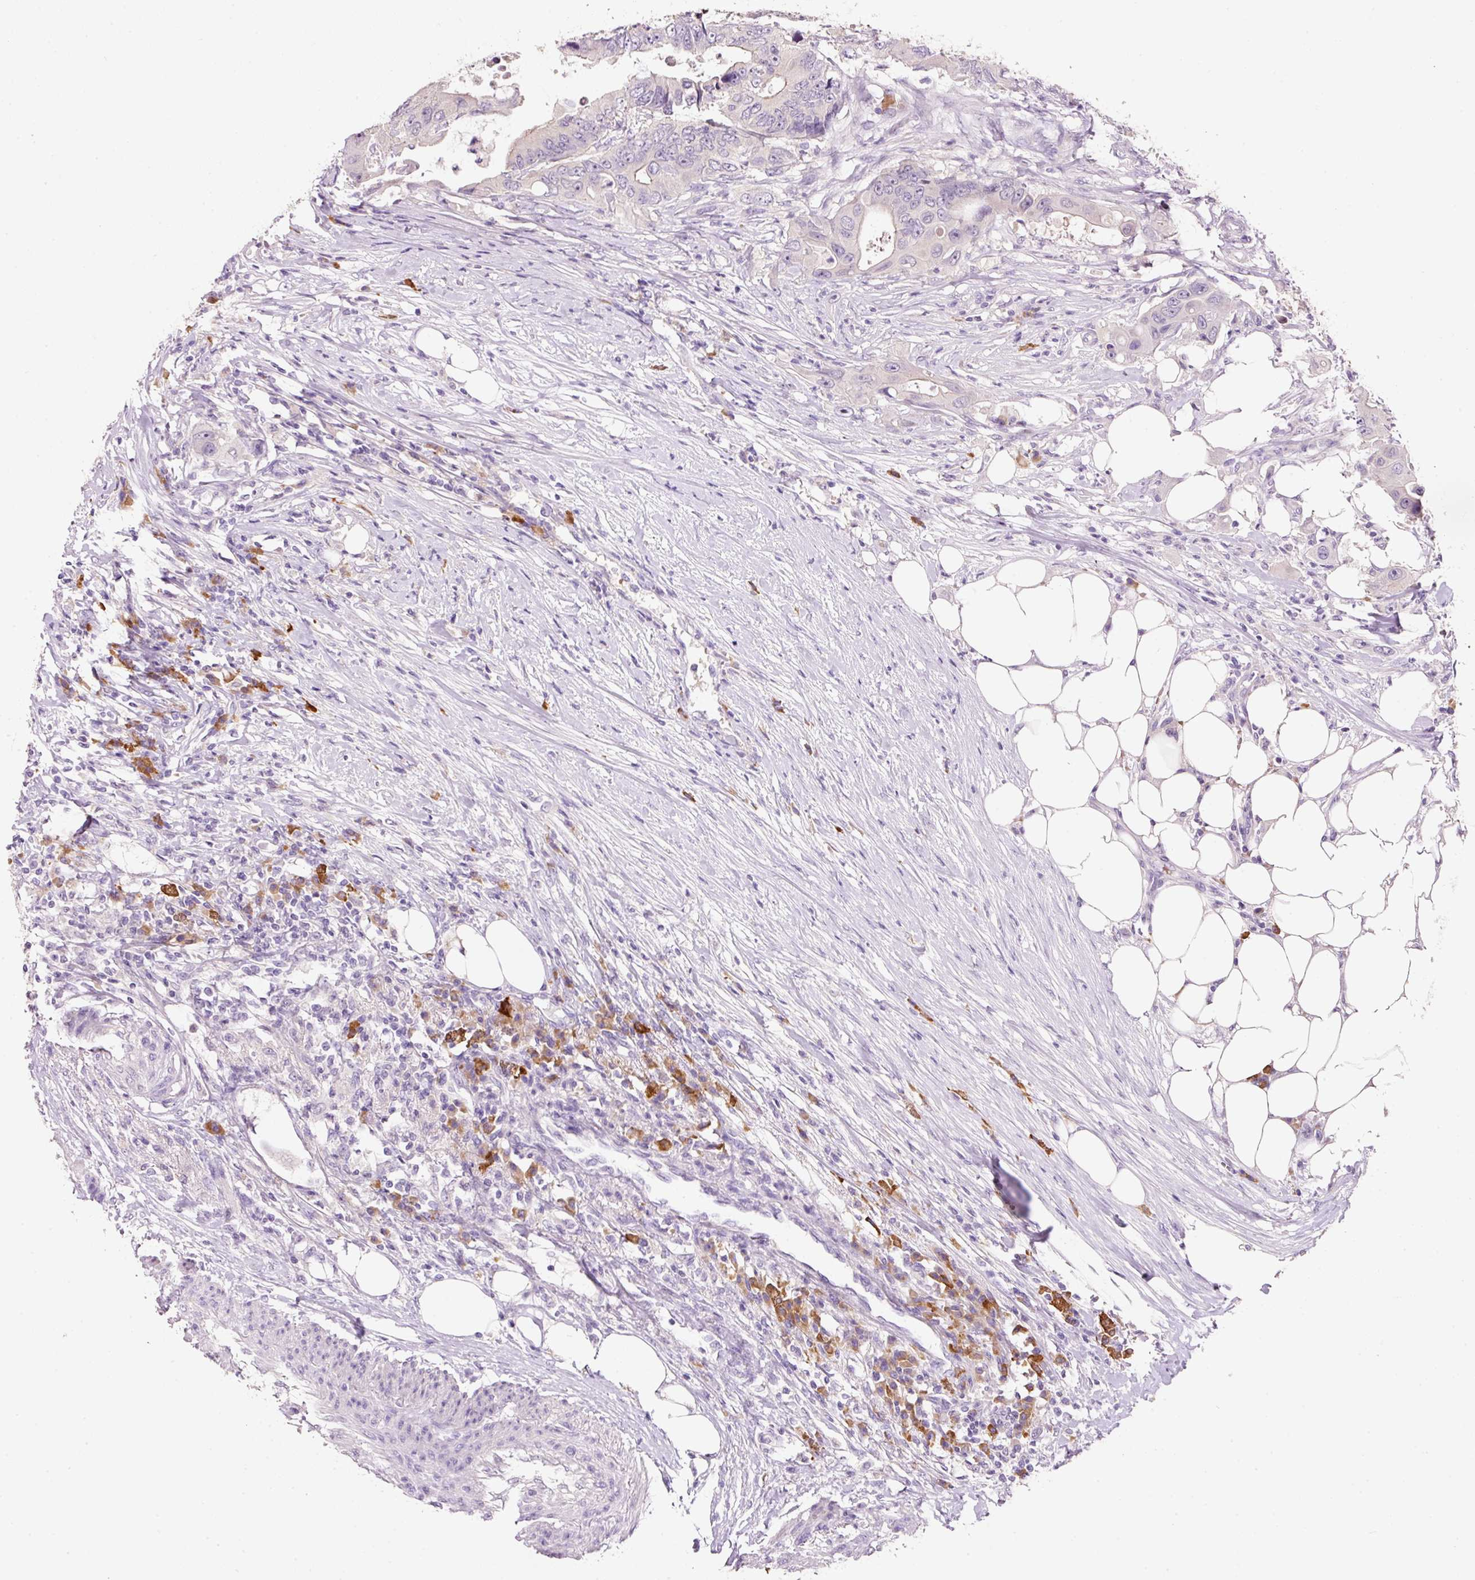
{"staining": {"intensity": "negative", "quantity": "none", "location": "none"}, "tissue": "colorectal cancer", "cell_type": "Tumor cells", "image_type": "cancer", "snomed": [{"axis": "morphology", "description": "Adenocarcinoma, NOS"}, {"axis": "topography", "description": "Colon"}], "caption": "IHC micrograph of neoplastic tissue: colorectal cancer stained with DAB (3,3'-diaminobenzidine) exhibits no significant protein staining in tumor cells.", "gene": "TENT5C", "patient": {"sex": "male", "age": 71}}